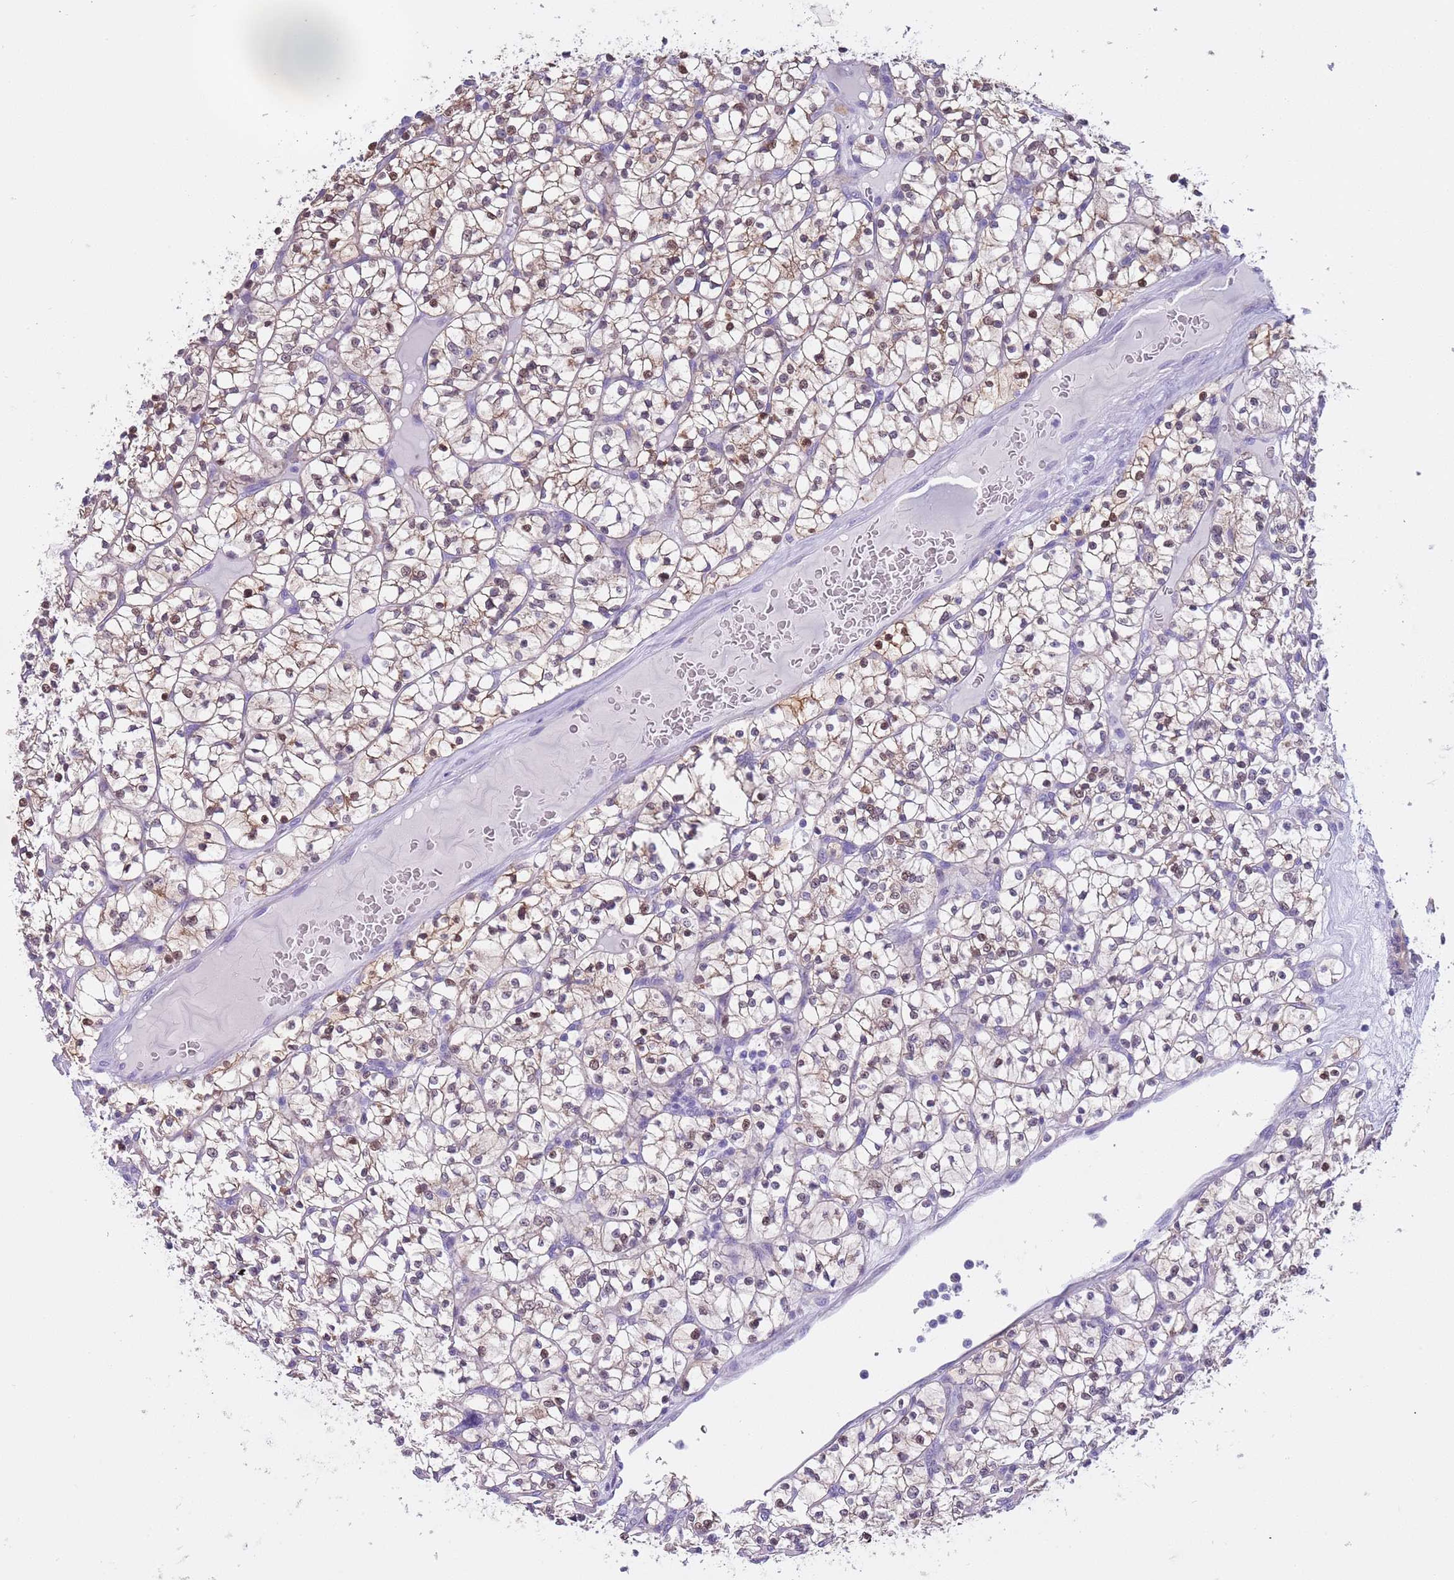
{"staining": {"intensity": "moderate", "quantity": "25%-75%", "location": "cytoplasmic/membranous,nuclear"}, "tissue": "renal cancer", "cell_type": "Tumor cells", "image_type": "cancer", "snomed": [{"axis": "morphology", "description": "Adenocarcinoma, NOS"}, {"axis": "topography", "description": "Kidney"}], "caption": "Immunohistochemistry (IHC) micrograph of neoplastic tissue: human renal cancer stained using IHC demonstrates medium levels of moderate protein expression localized specifically in the cytoplasmic/membranous and nuclear of tumor cells, appearing as a cytoplasmic/membranous and nuclear brown color.", "gene": "BRMS1L", "patient": {"sex": "female", "age": 64}}